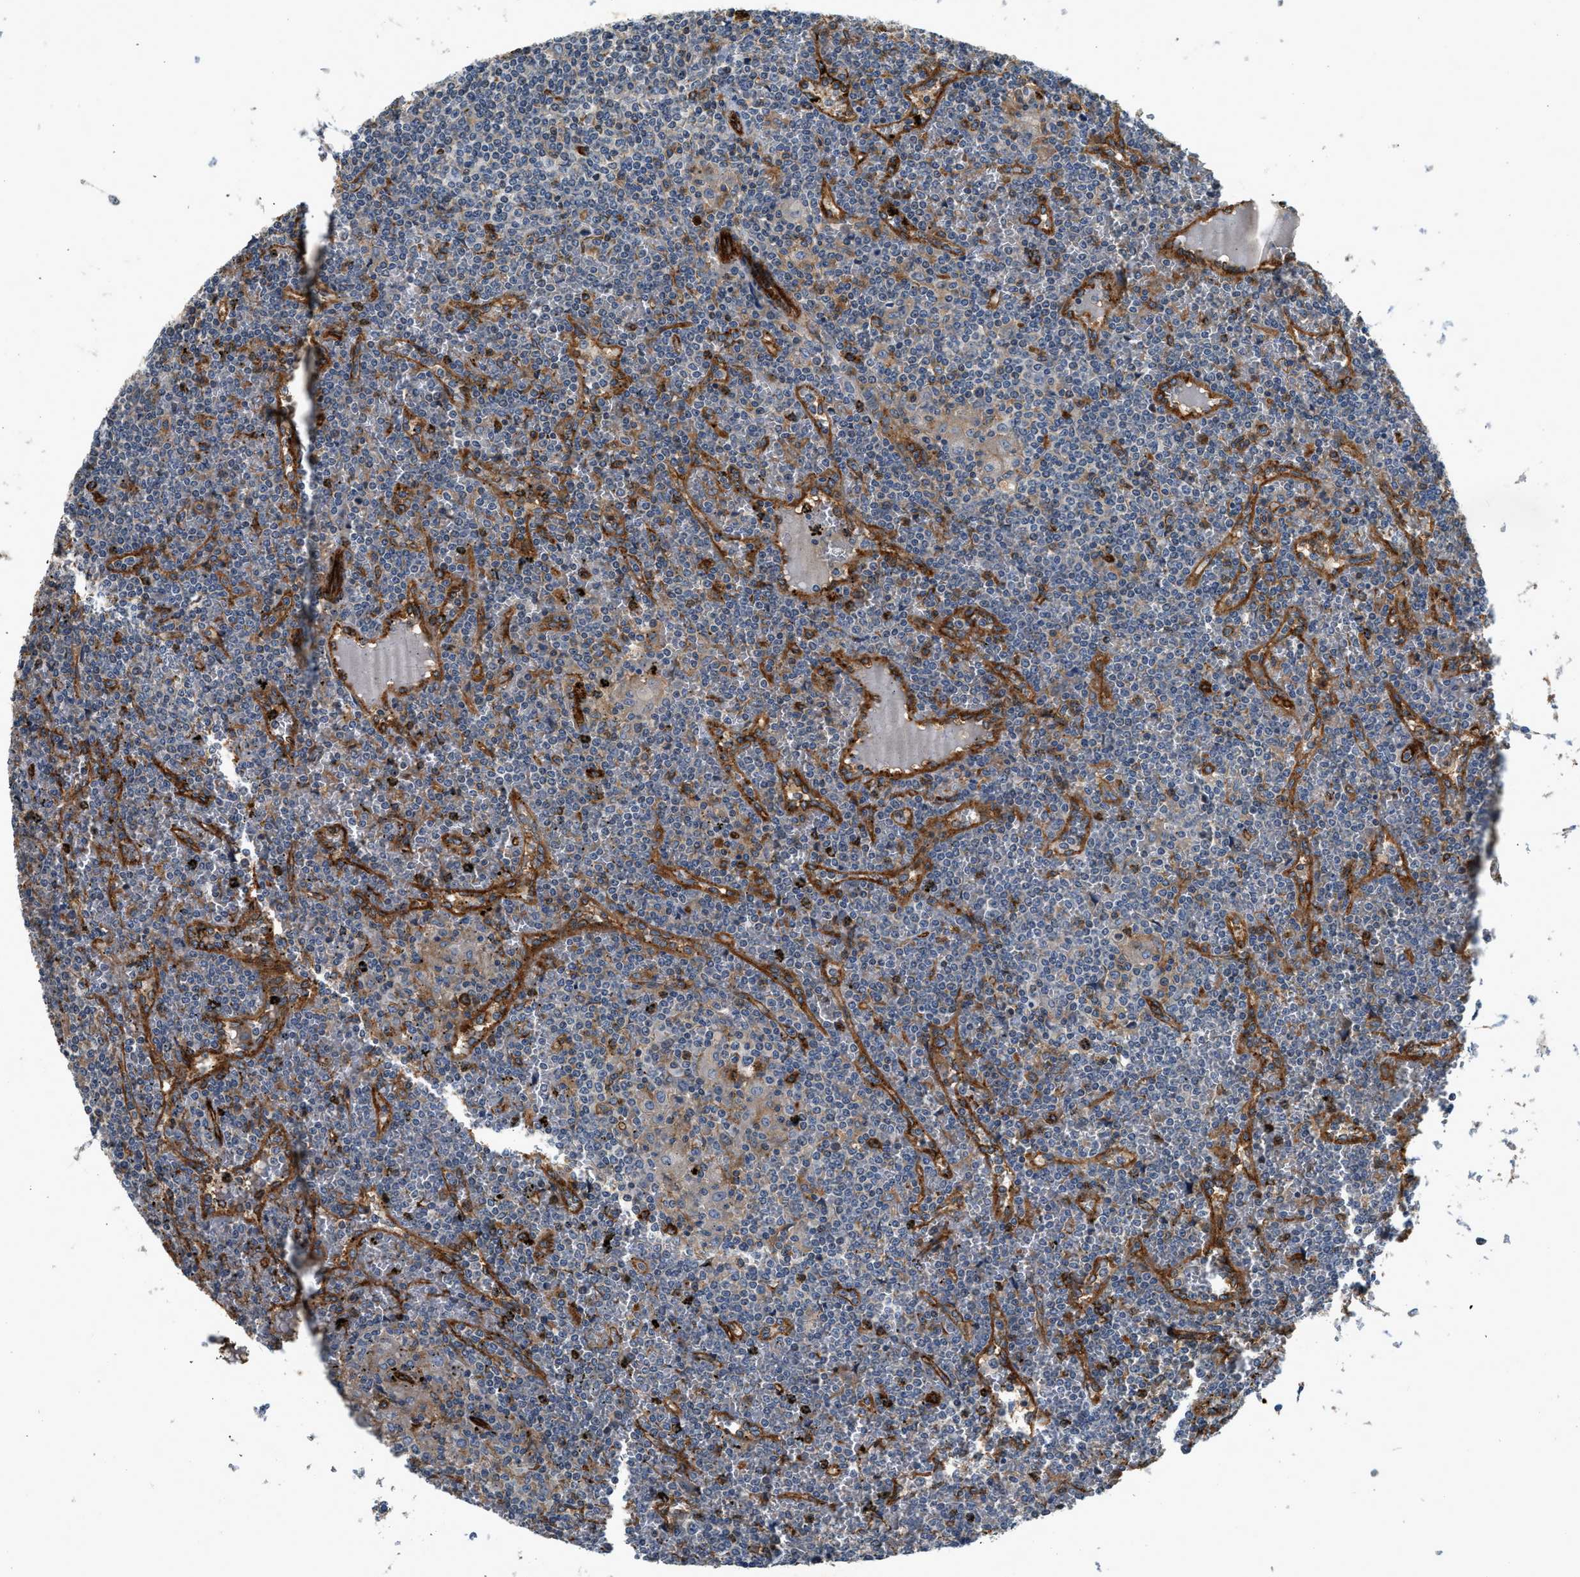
{"staining": {"intensity": "negative", "quantity": "none", "location": "none"}, "tissue": "lymphoma", "cell_type": "Tumor cells", "image_type": "cancer", "snomed": [{"axis": "morphology", "description": "Malignant lymphoma, non-Hodgkin's type, Low grade"}, {"axis": "topography", "description": "Spleen"}], "caption": "High power microscopy image of an IHC photomicrograph of malignant lymphoma, non-Hodgkin's type (low-grade), revealing no significant expression in tumor cells. (DAB (3,3'-diaminobenzidine) immunohistochemistry, high magnification).", "gene": "HIP1", "patient": {"sex": "female", "age": 19}}